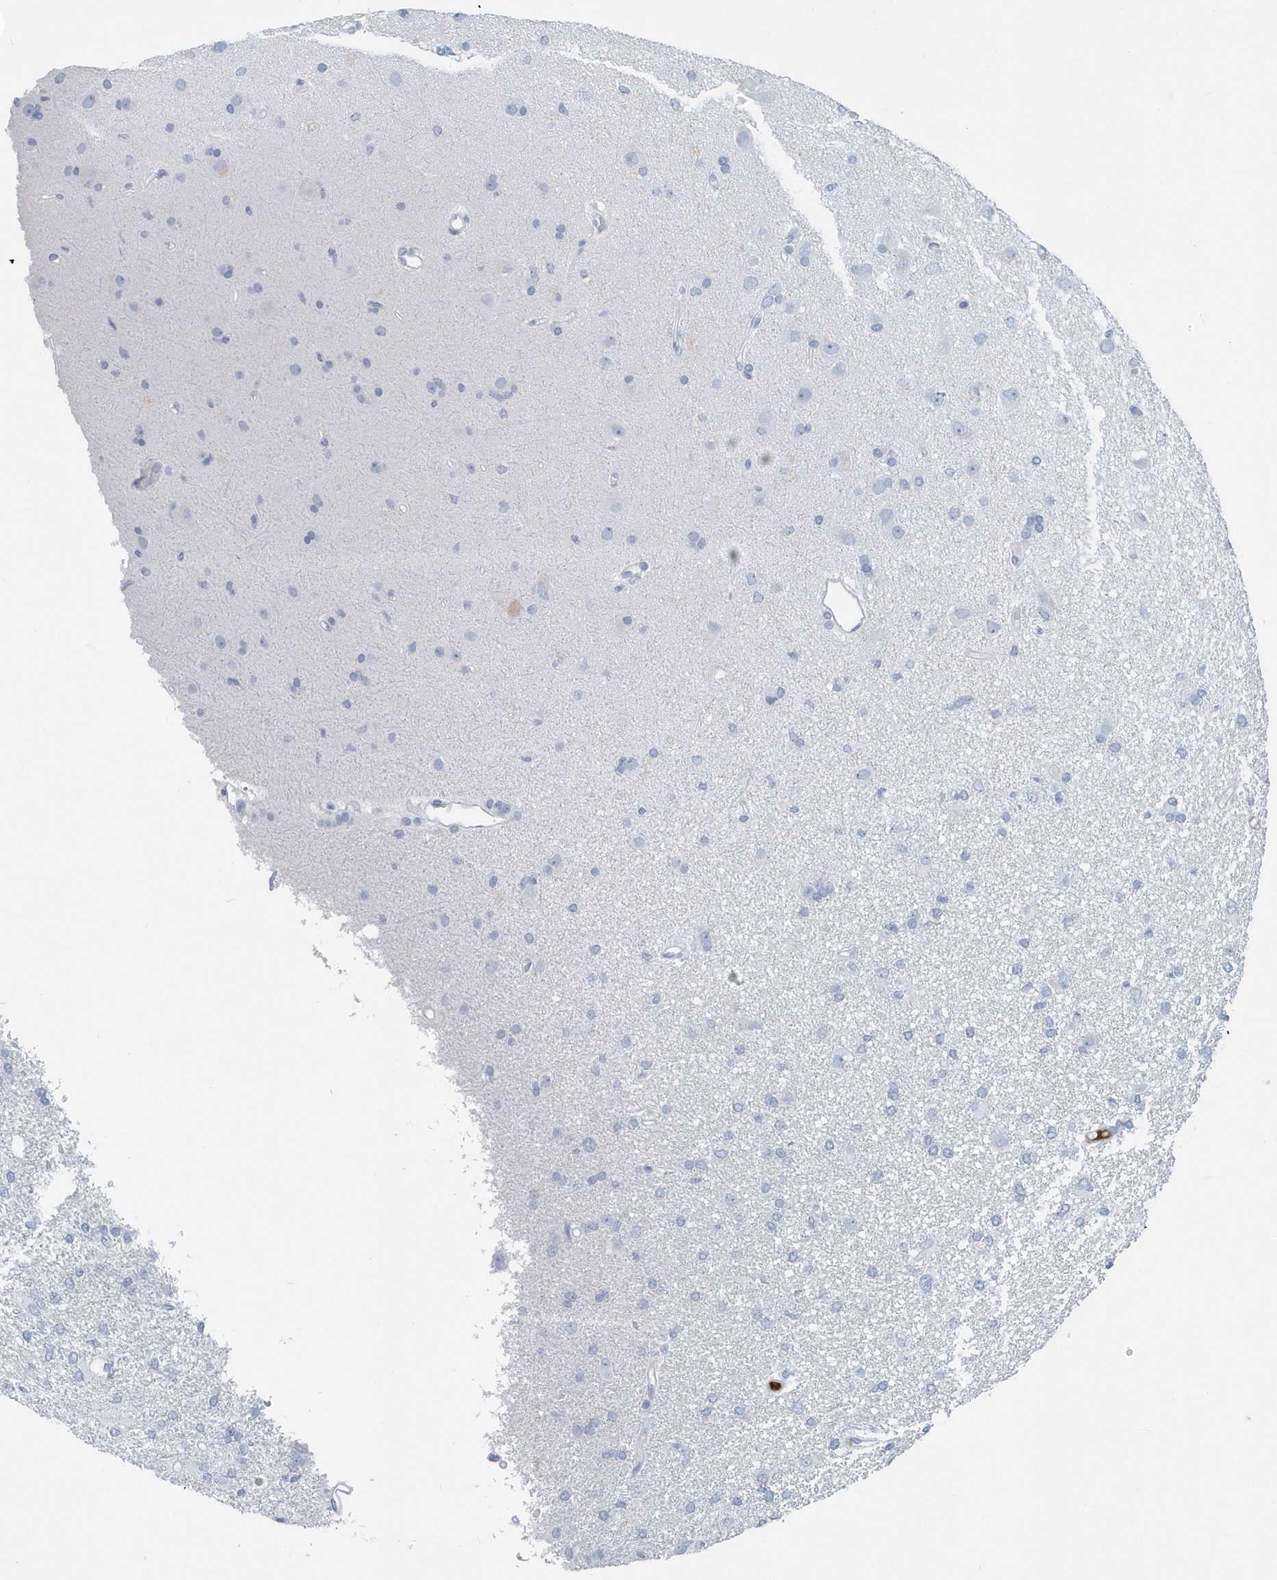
{"staining": {"intensity": "negative", "quantity": "none", "location": "none"}, "tissue": "glioma", "cell_type": "Tumor cells", "image_type": "cancer", "snomed": [{"axis": "morphology", "description": "Glioma, malignant, High grade"}, {"axis": "topography", "description": "Brain"}], "caption": "This photomicrograph is of malignant high-grade glioma stained with immunohistochemistry (IHC) to label a protein in brown with the nuclei are counter-stained blue. There is no expression in tumor cells.", "gene": "JCHAIN", "patient": {"sex": "female", "age": 59}}